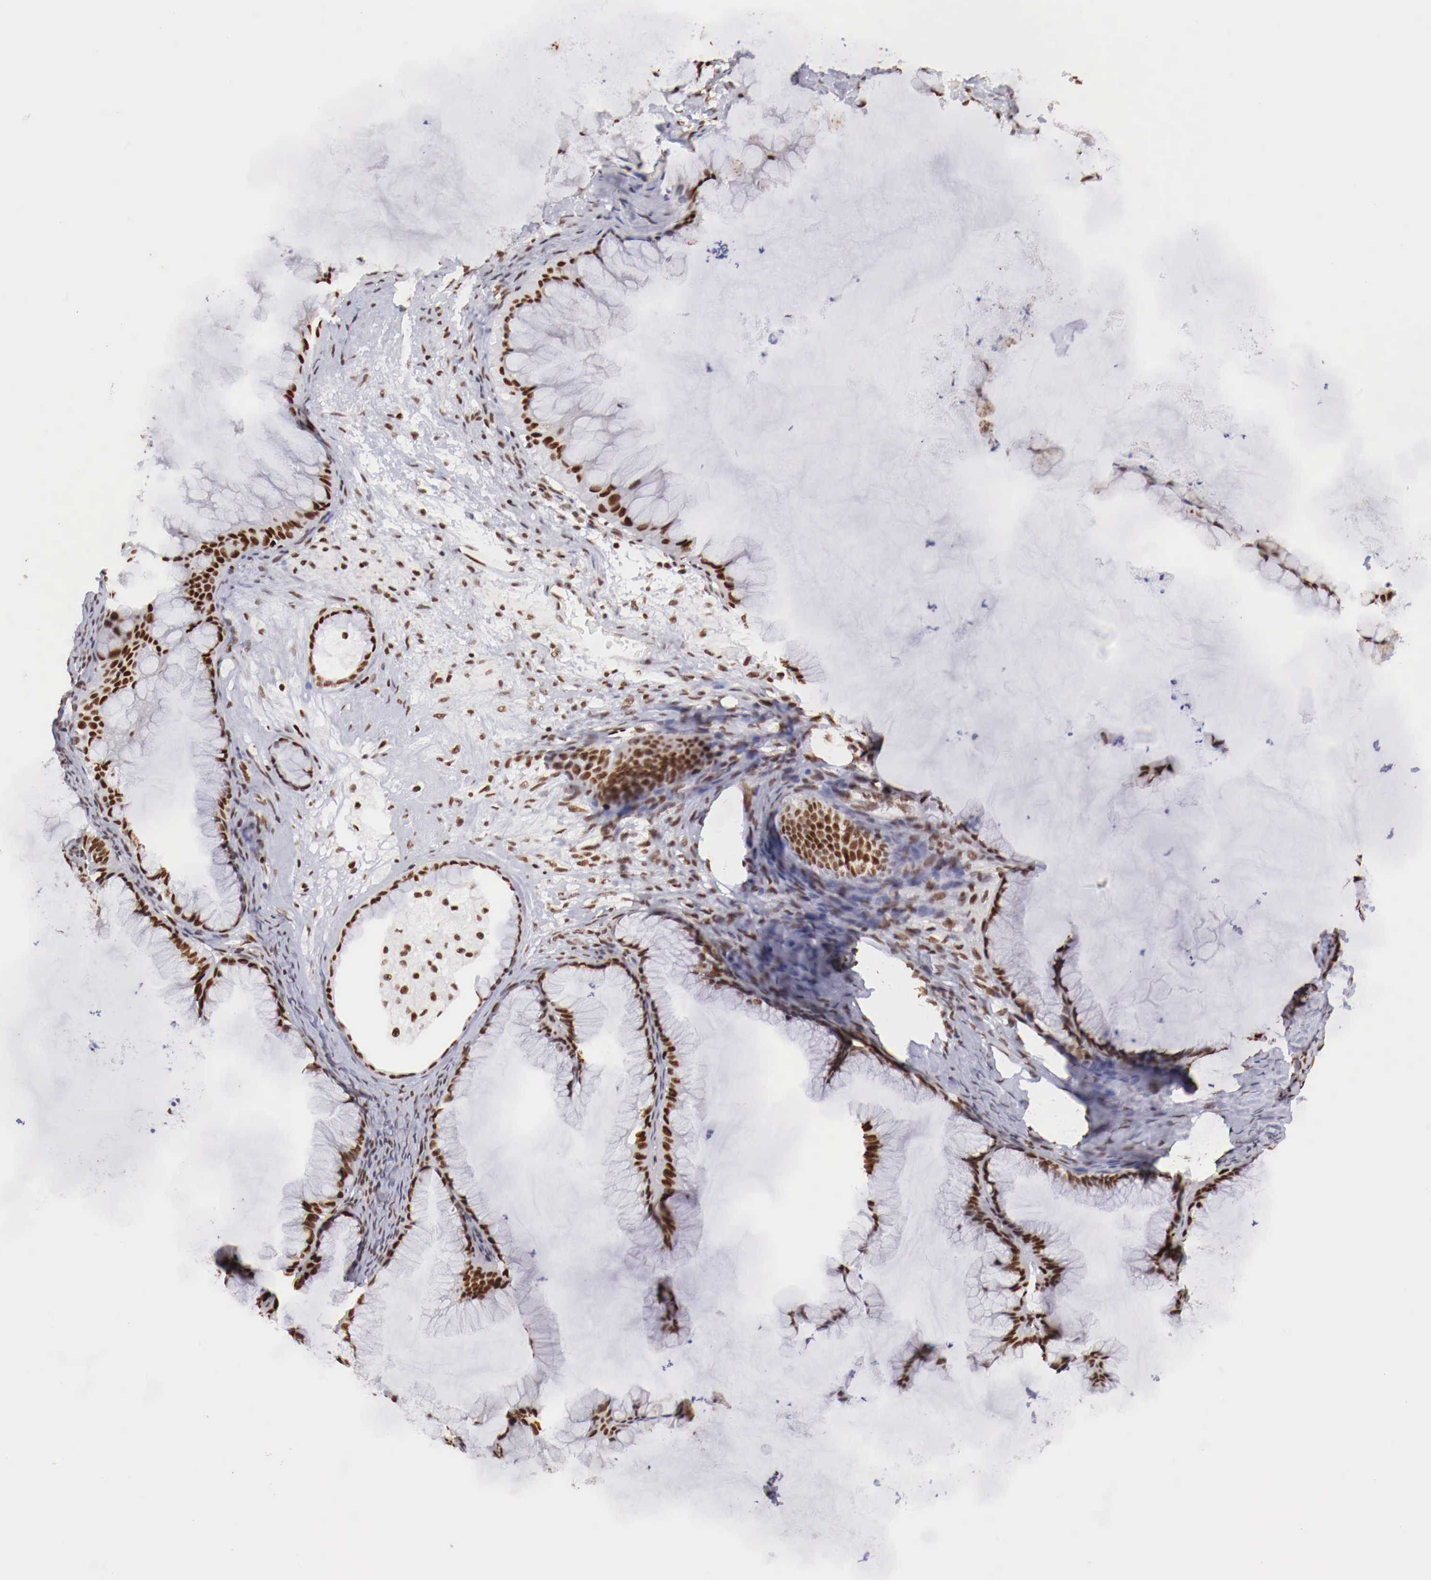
{"staining": {"intensity": "moderate", "quantity": ">75%", "location": "nuclear"}, "tissue": "ovarian cancer", "cell_type": "Tumor cells", "image_type": "cancer", "snomed": [{"axis": "morphology", "description": "Cystadenocarcinoma, mucinous, NOS"}, {"axis": "topography", "description": "Ovary"}], "caption": "This is a histology image of IHC staining of ovarian cancer, which shows moderate staining in the nuclear of tumor cells.", "gene": "MAX", "patient": {"sex": "female", "age": 41}}